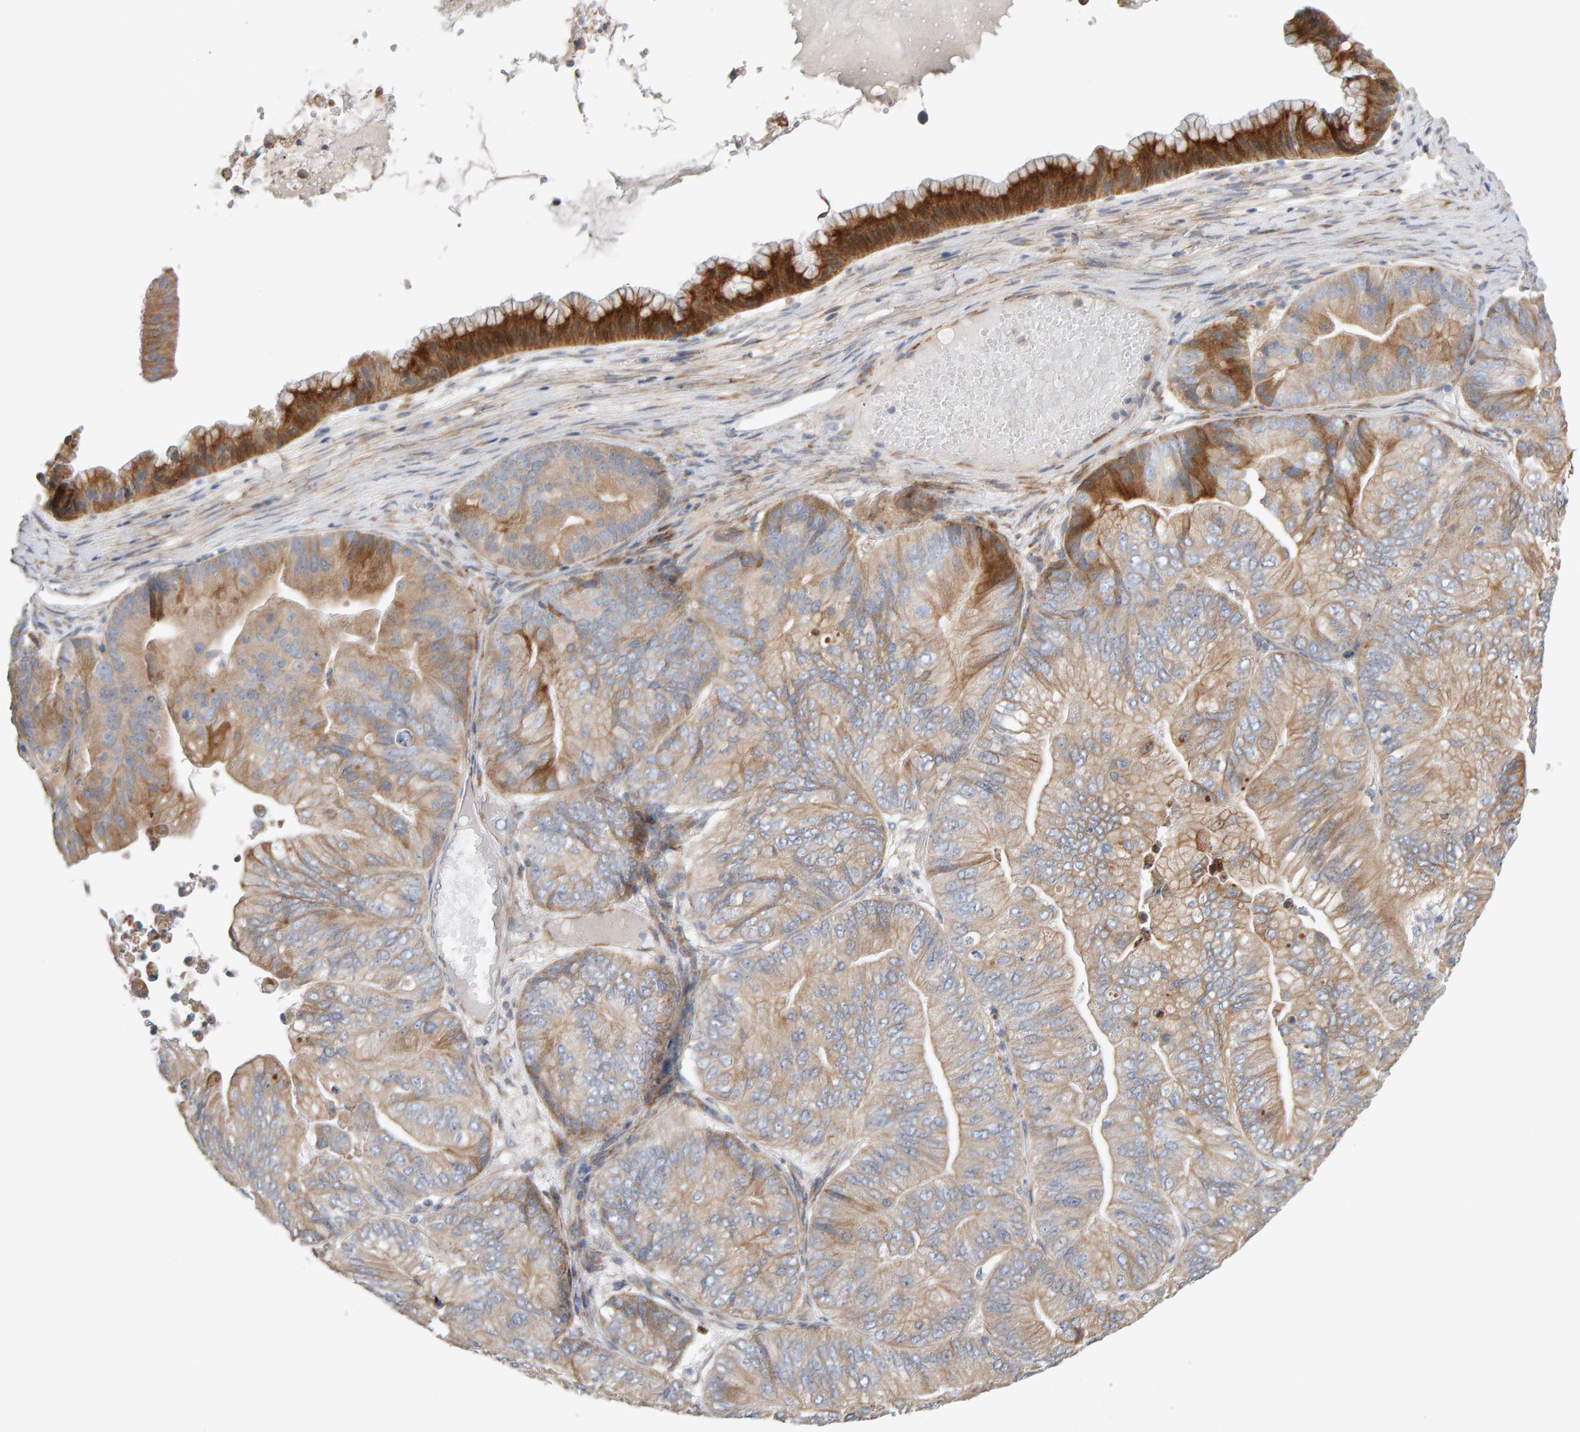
{"staining": {"intensity": "weak", "quantity": ">75%", "location": "cytoplasmic/membranous"}, "tissue": "ovarian cancer", "cell_type": "Tumor cells", "image_type": "cancer", "snomed": [{"axis": "morphology", "description": "Cystadenocarcinoma, mucinous, NOS"}, {"axis": "topography", "description": "Ovary"}], "caption": "This micrograph displays immunohistochemistry (IHC) staining of ovarian mucinous cystadenocarcinoma, with low weak cytoplasmic/membranous expression in about >75% of tumor cells.", "gene": "ENGASE", "patient": {"sex": "female", "age": 61}}